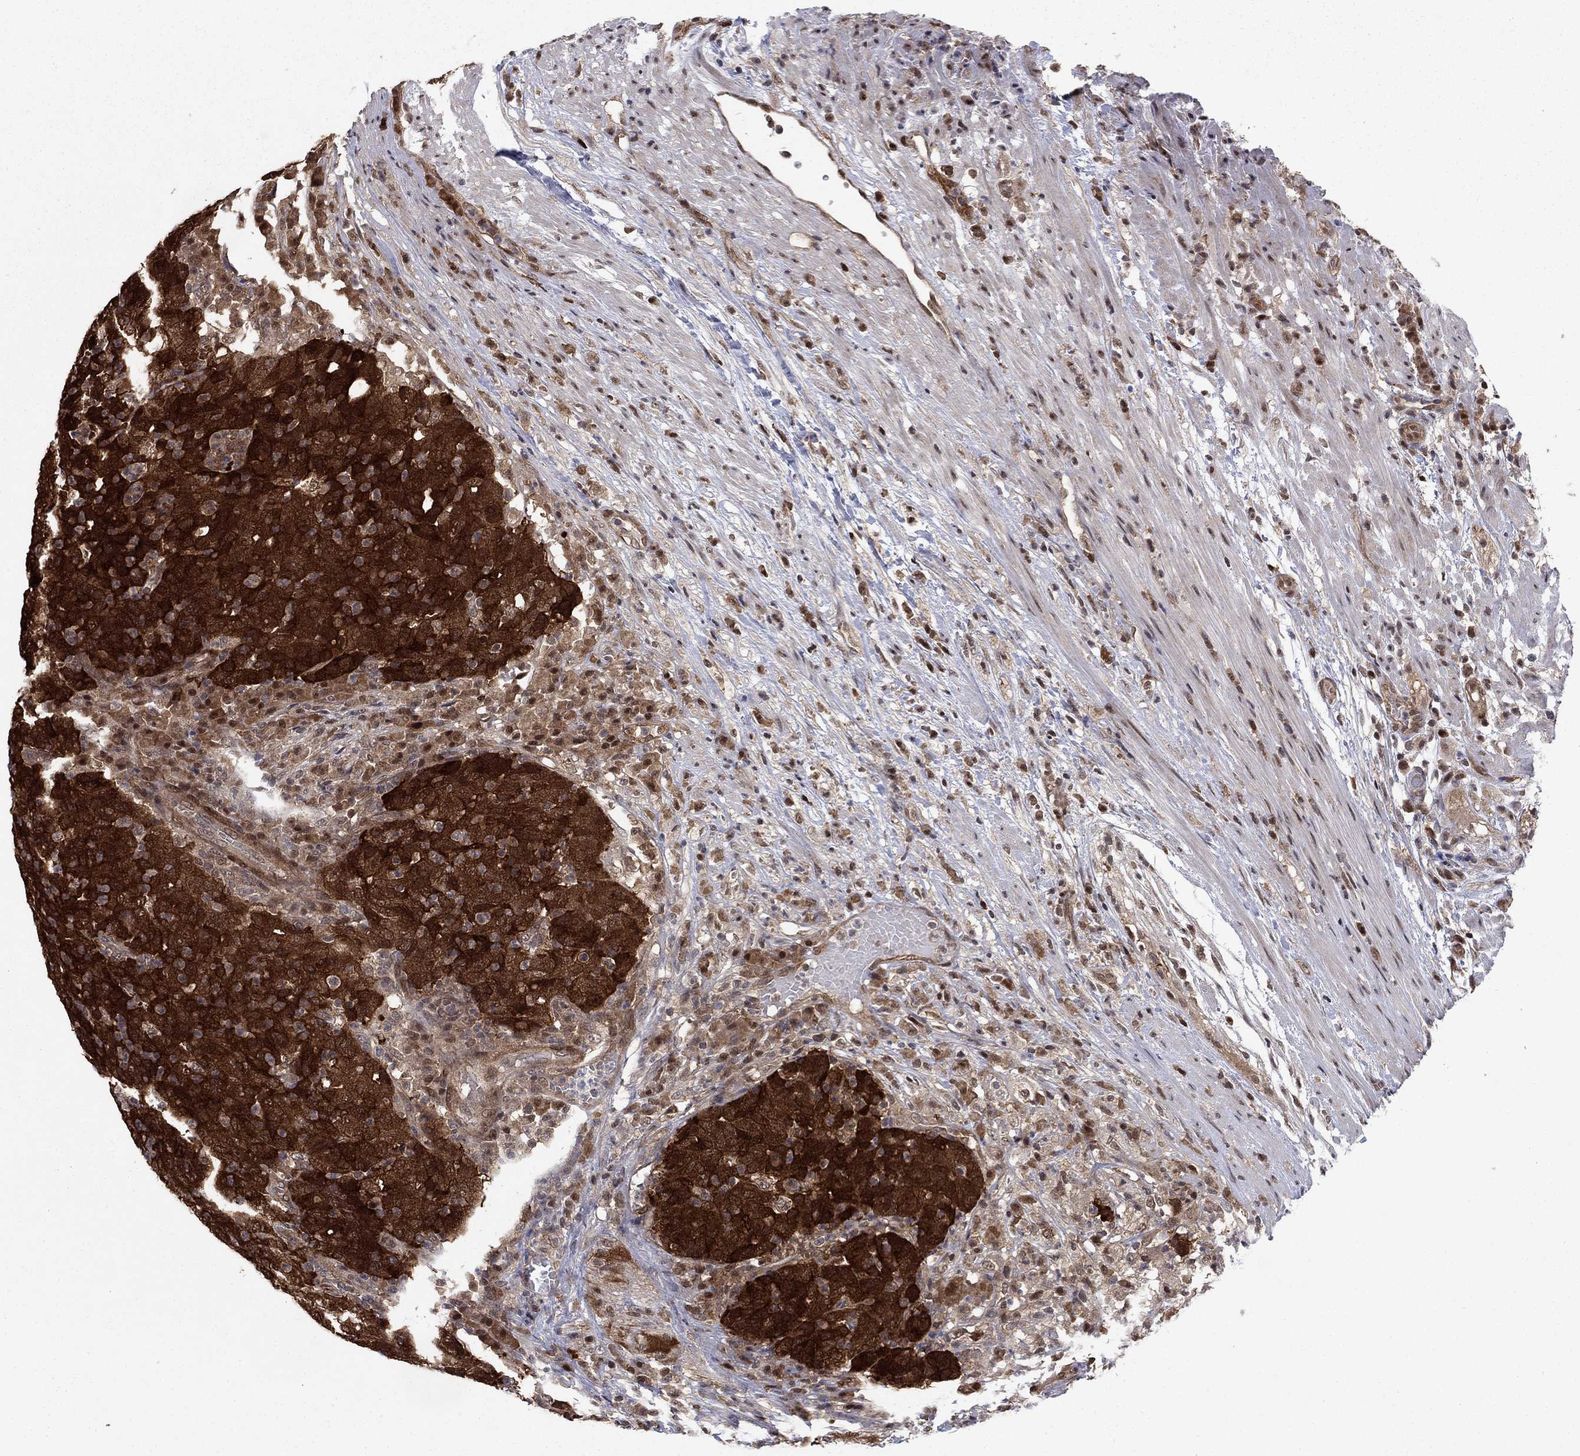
{"staining": {"intensity": "strong", "quantity": ">75%", "location": "cytoplasmic/membranous"}, "tissue": "colorectal cancer", "cell_type": "Tumor cells", "image_type": "cancer", "snomed": [{"axis": "morphology", "description": "Adenocarcinoma, NOS"}, {"axis": "topography", "description": "Colon"}], "caption": "Human colorectal cancer stained with a brown dye displays strong cytoplasmic/membranous positive staining in about >75% of tumor cells.", "gene": "FKBP4", "patient": {"sex": "male", "age": 70}}